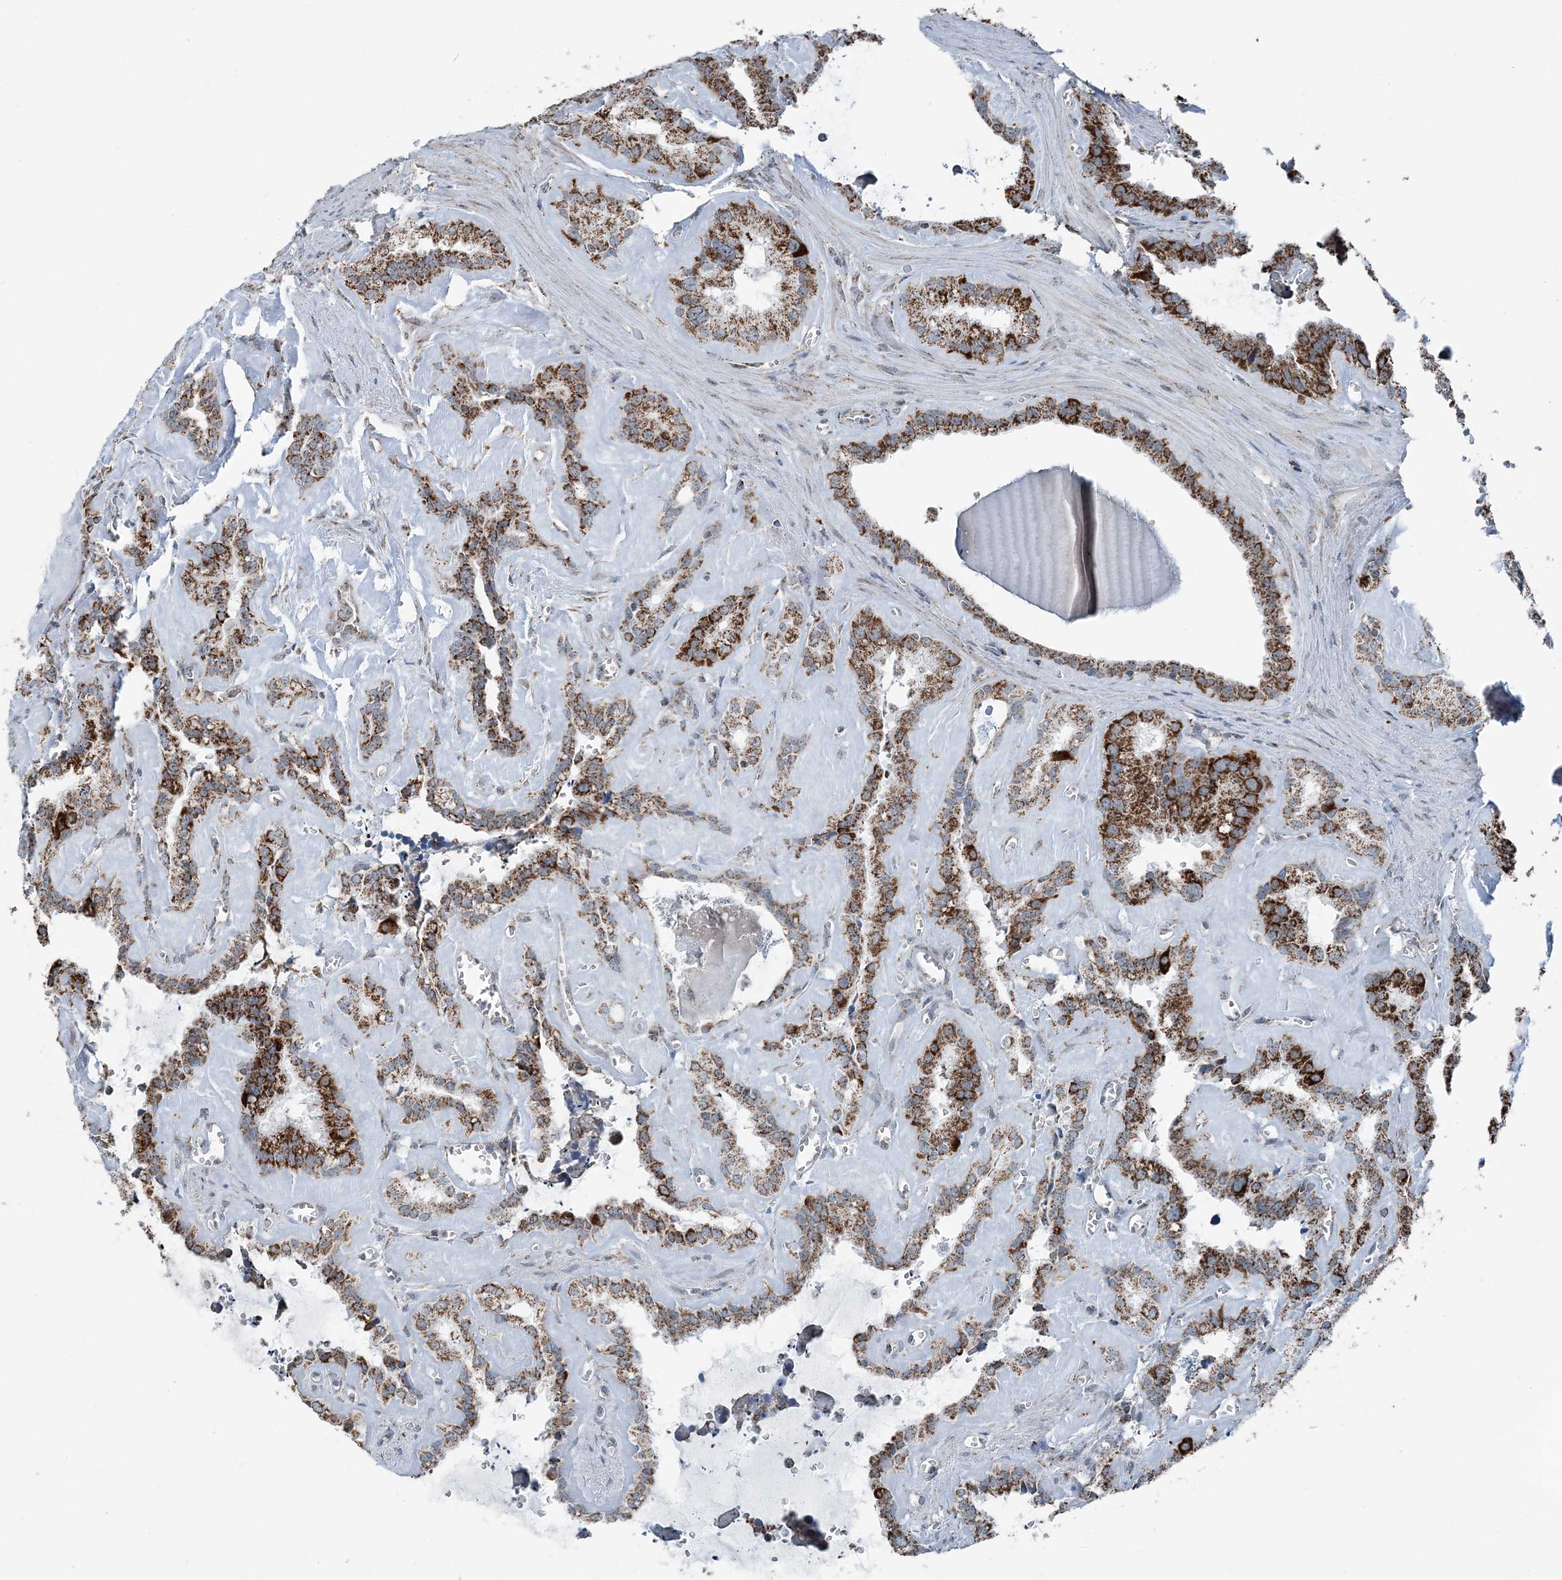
{"staining": {"intensity": "strong", "quantity": ">75%", "location": "cytoplasmic/membranous"}, "tissue": "seminal vesicle", "cell_type": "Glandular cells", "image_type": "normal", "snomed": [{"axis": "morphology", "description": "Normal tissue, NOS"}, {"axis": "topography", "description": "Prostate"}, {"axis": "topography", "description": "Seminal veicle"}], "caption": "Immunohistochemistry micrograph of benign seminal vesicle stained for a protein (brown), which reveals high levels of strong cytoplasmic/membranous staining in about >75% of glandular cells.", "gene": "SUCLG1", "patient": {"sex": "male", "age": 59}}